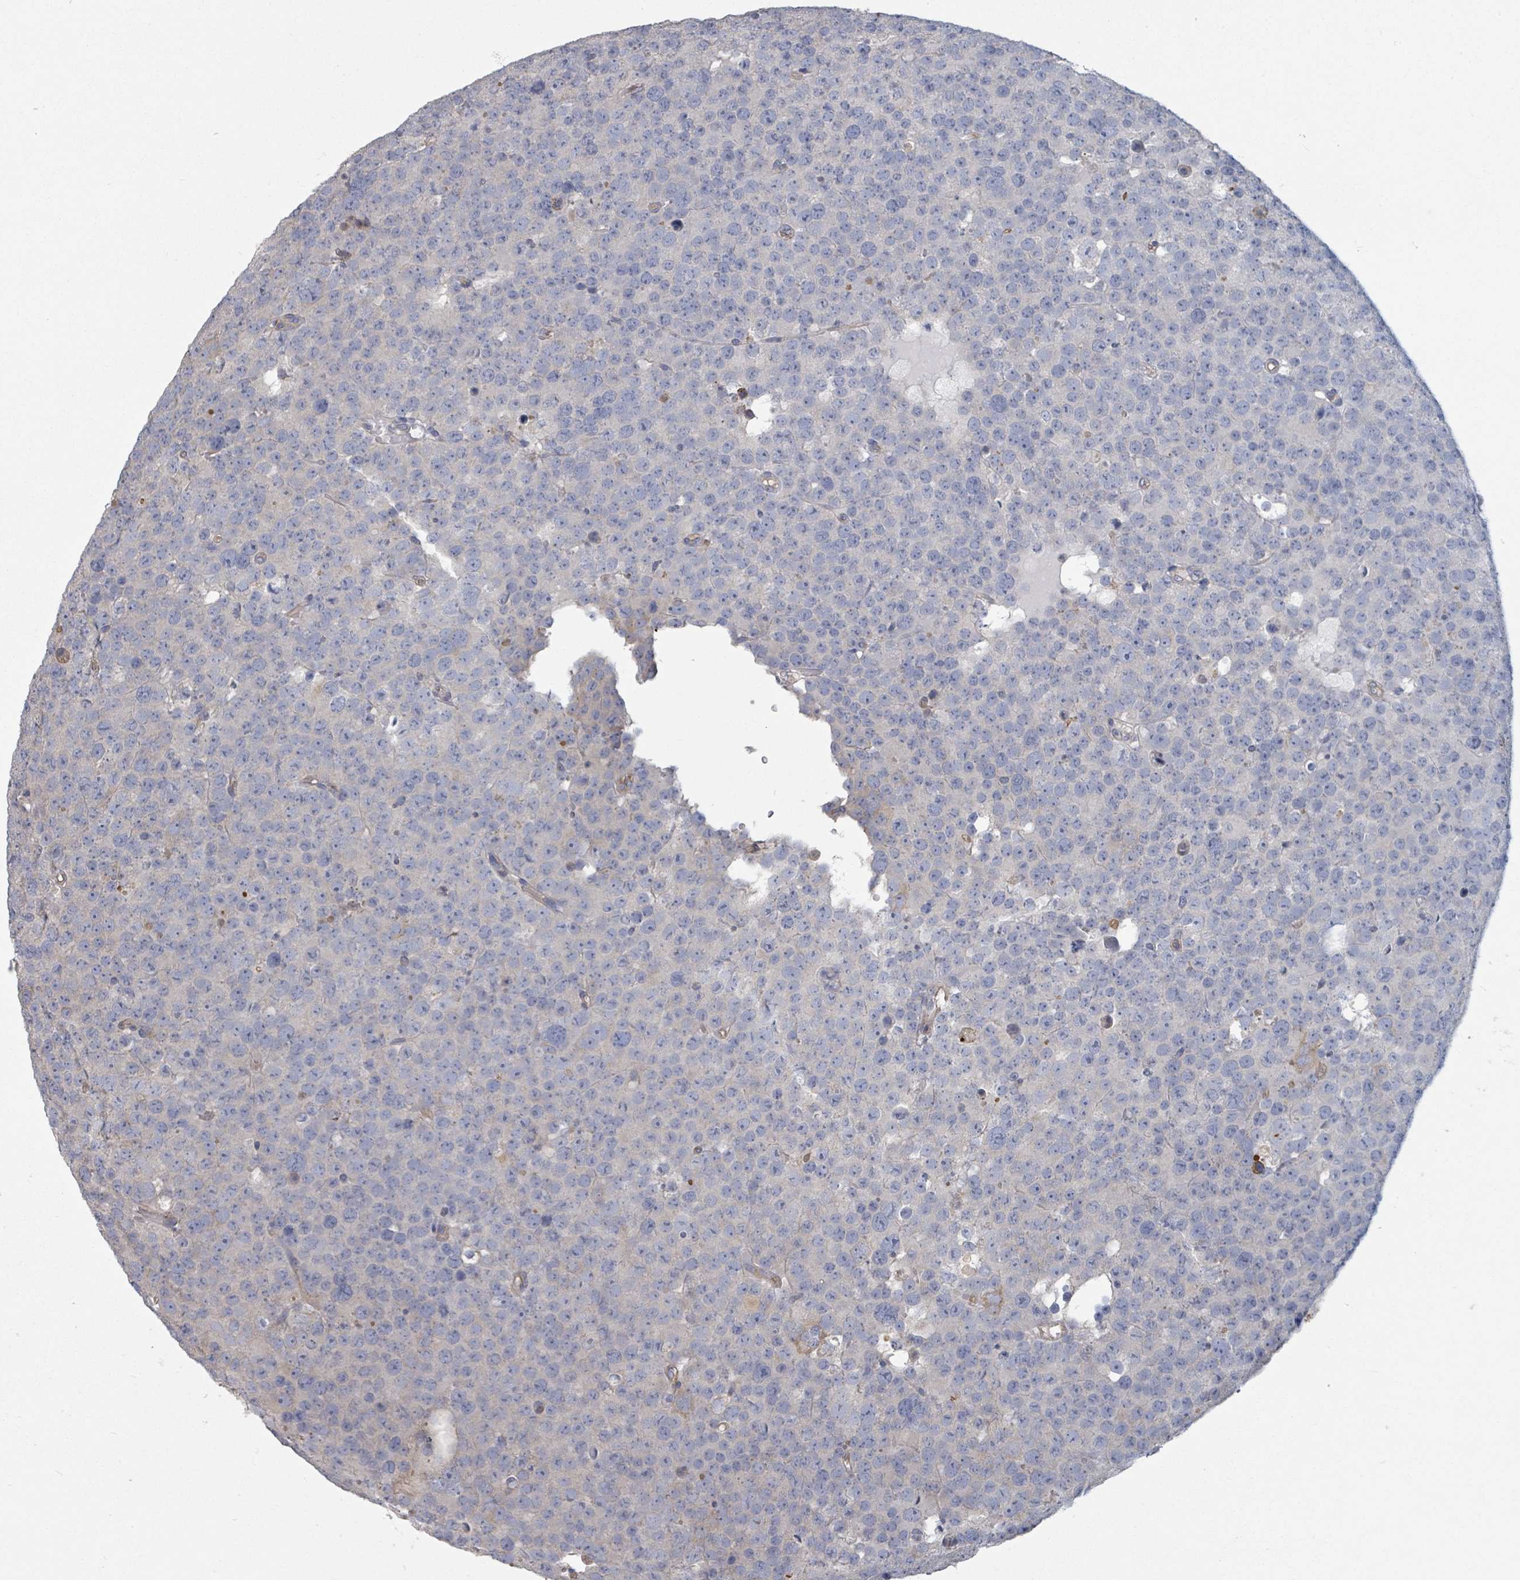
{"staining": {"intensity": "negative", "quantity": "none", "location": "none"}, "tissue": "testis cancer", "cell_type": "Tumor cells", "image_type": "cancer", "snomed": [{"axis": "morphology", "description": "Seminoma, NOS"}, {"axis": "topography", "description": "Testis"}], "caption": "Tumor cells are negative for brown protein staining in testis cancer.", "gene": "PLAUR", "patient": {"sex": "male", "age": 71}}